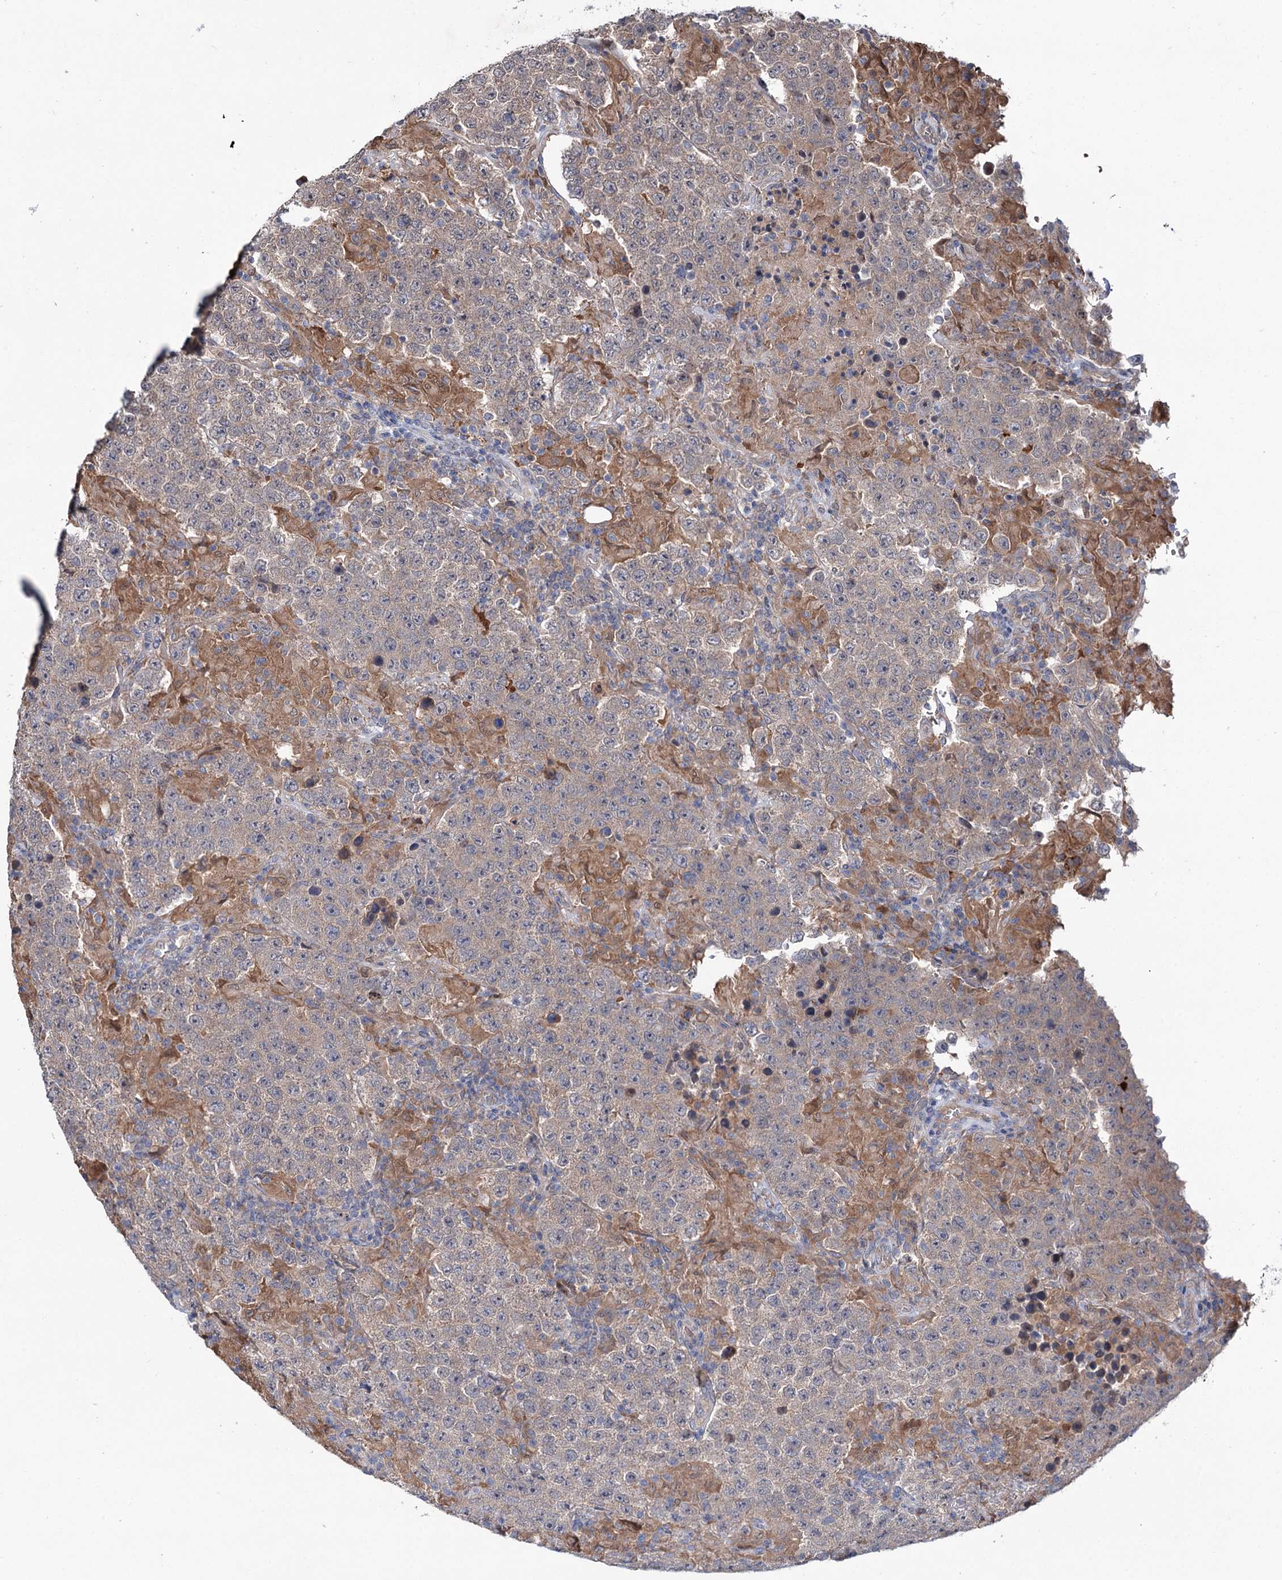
{"staining": {"intensity": "weak", "quantity": "<25%", "location": "cytoplasmic/membranous"}, "tissue": "testis cancer", "cell_type": "Tumor cells", "image_type": "cancer", "snomed": [{"axis": "morphology", "description": "Normal tissue, NOS"}, {"axis": "morphology", "description": "Urothelial carcinoma, High grade"}, {"axis": "morphology", "description": "Seminoma, NOS"}, {"axis": "morphology", "description": "Carcinoma, Embryonal, NOS"}, {"axis": "topography", "description": "Urinary bladder"}, {"axis": "topography", "description": "Testis"}], "caption": "This is an immunohistochemistry (IHC) image of human testis cancer (embryonal carcinoma). There is no expression in tumor cells.", "gene": "PTPN3", "patient": {"sex": "male", "age": 41}}